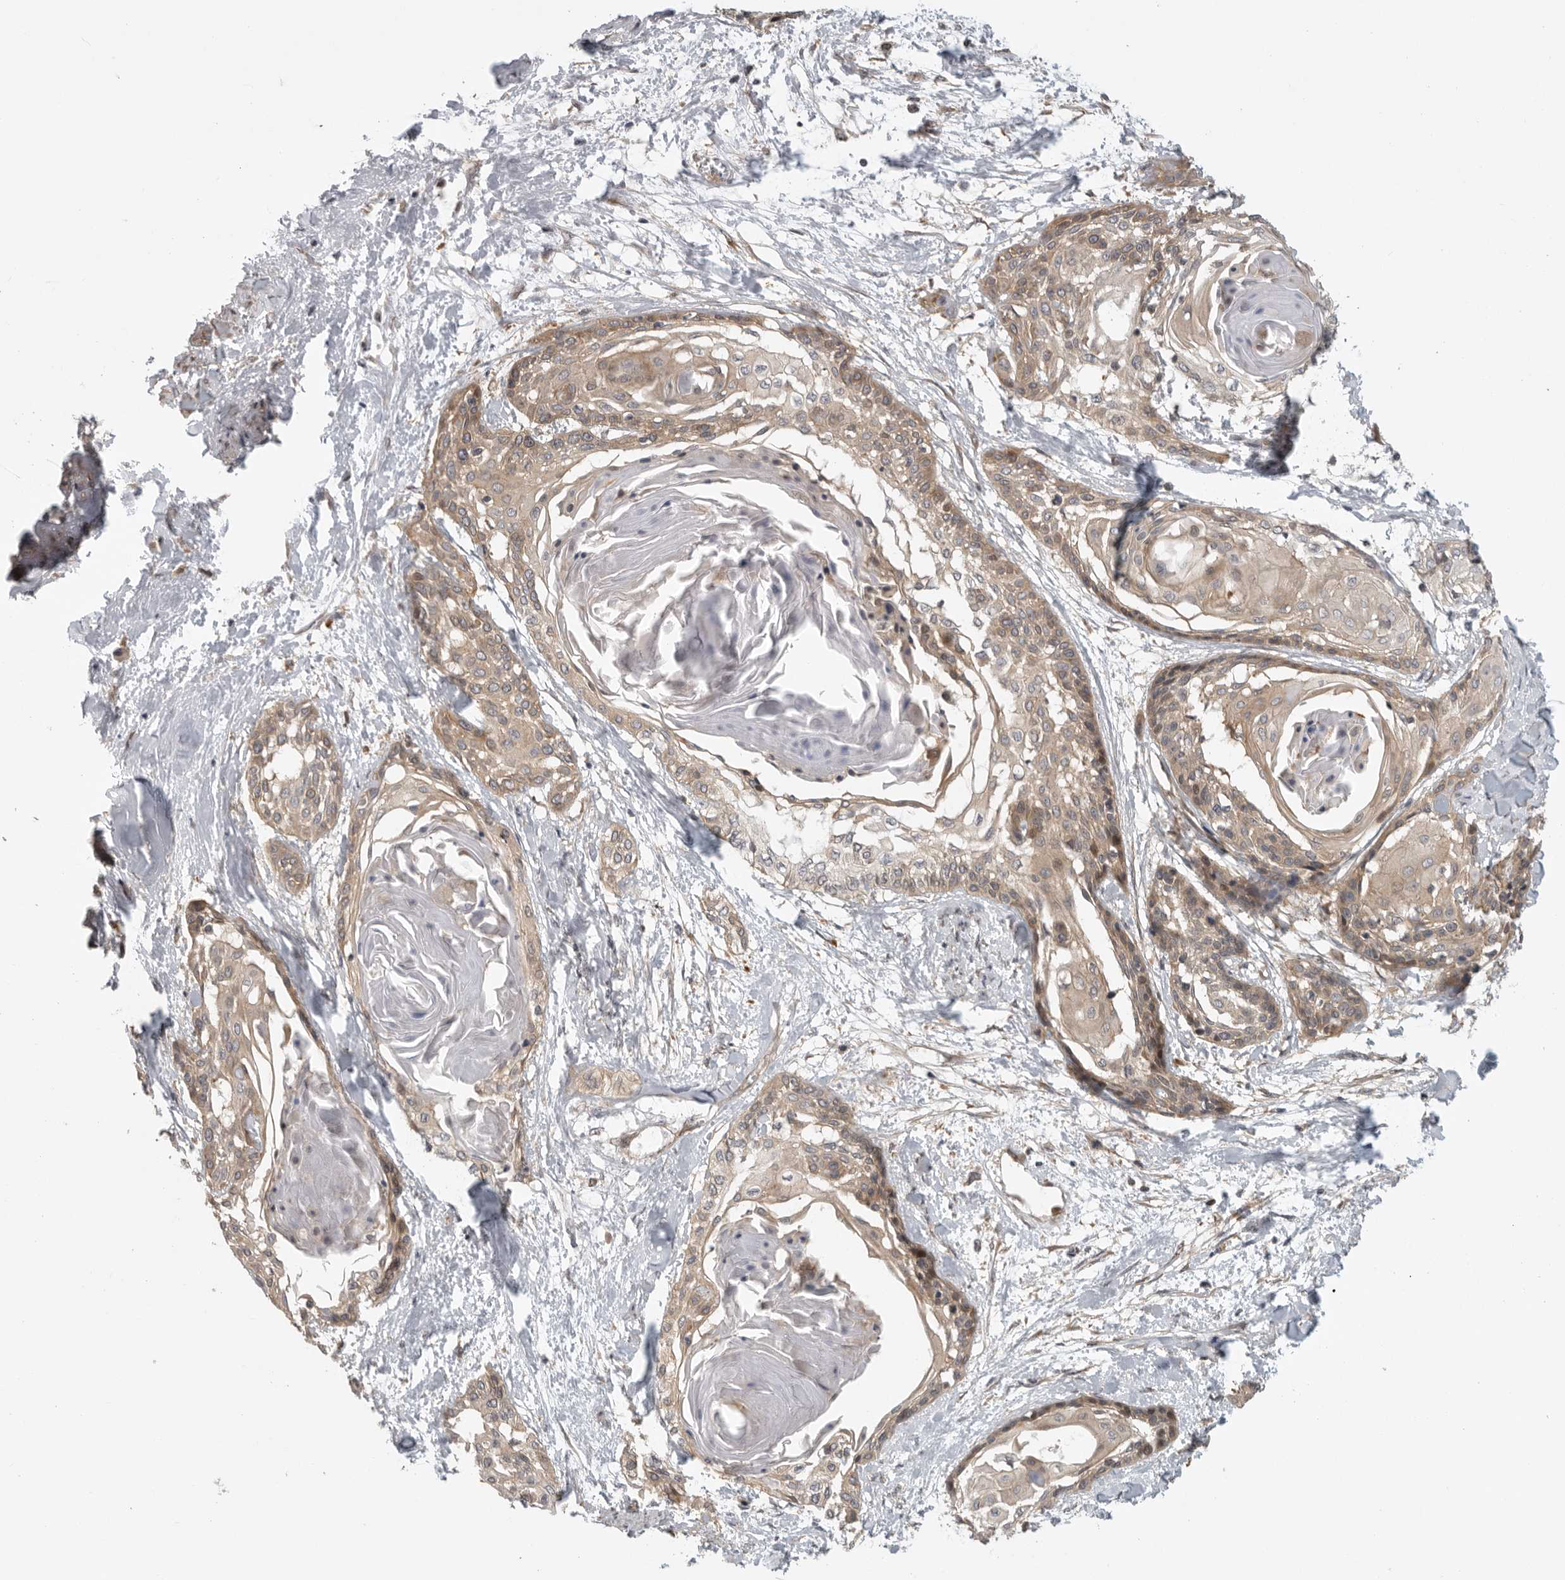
{"staining": {"intensity": "weak", "quantity": ">75%", "location": "cytoplasmic/membranous"}, "tissue": "cervical cancer", "cell_type": "Tumor cells", "image_type": "cancer", "snomed": [{"axis": "morphology", "description": "Squamous cell carcinoma, NOS"}, {"axis": "topography", "description": "Cervix"}], "caption": "Immunohistochemical staining of human cervical cancer reveals low levels of weak cytoplasmic/membranous protein staining in about >75% of tumor cells.", "gene": "CUEDC1", "patient": {"sex": "female", "age": 57}}